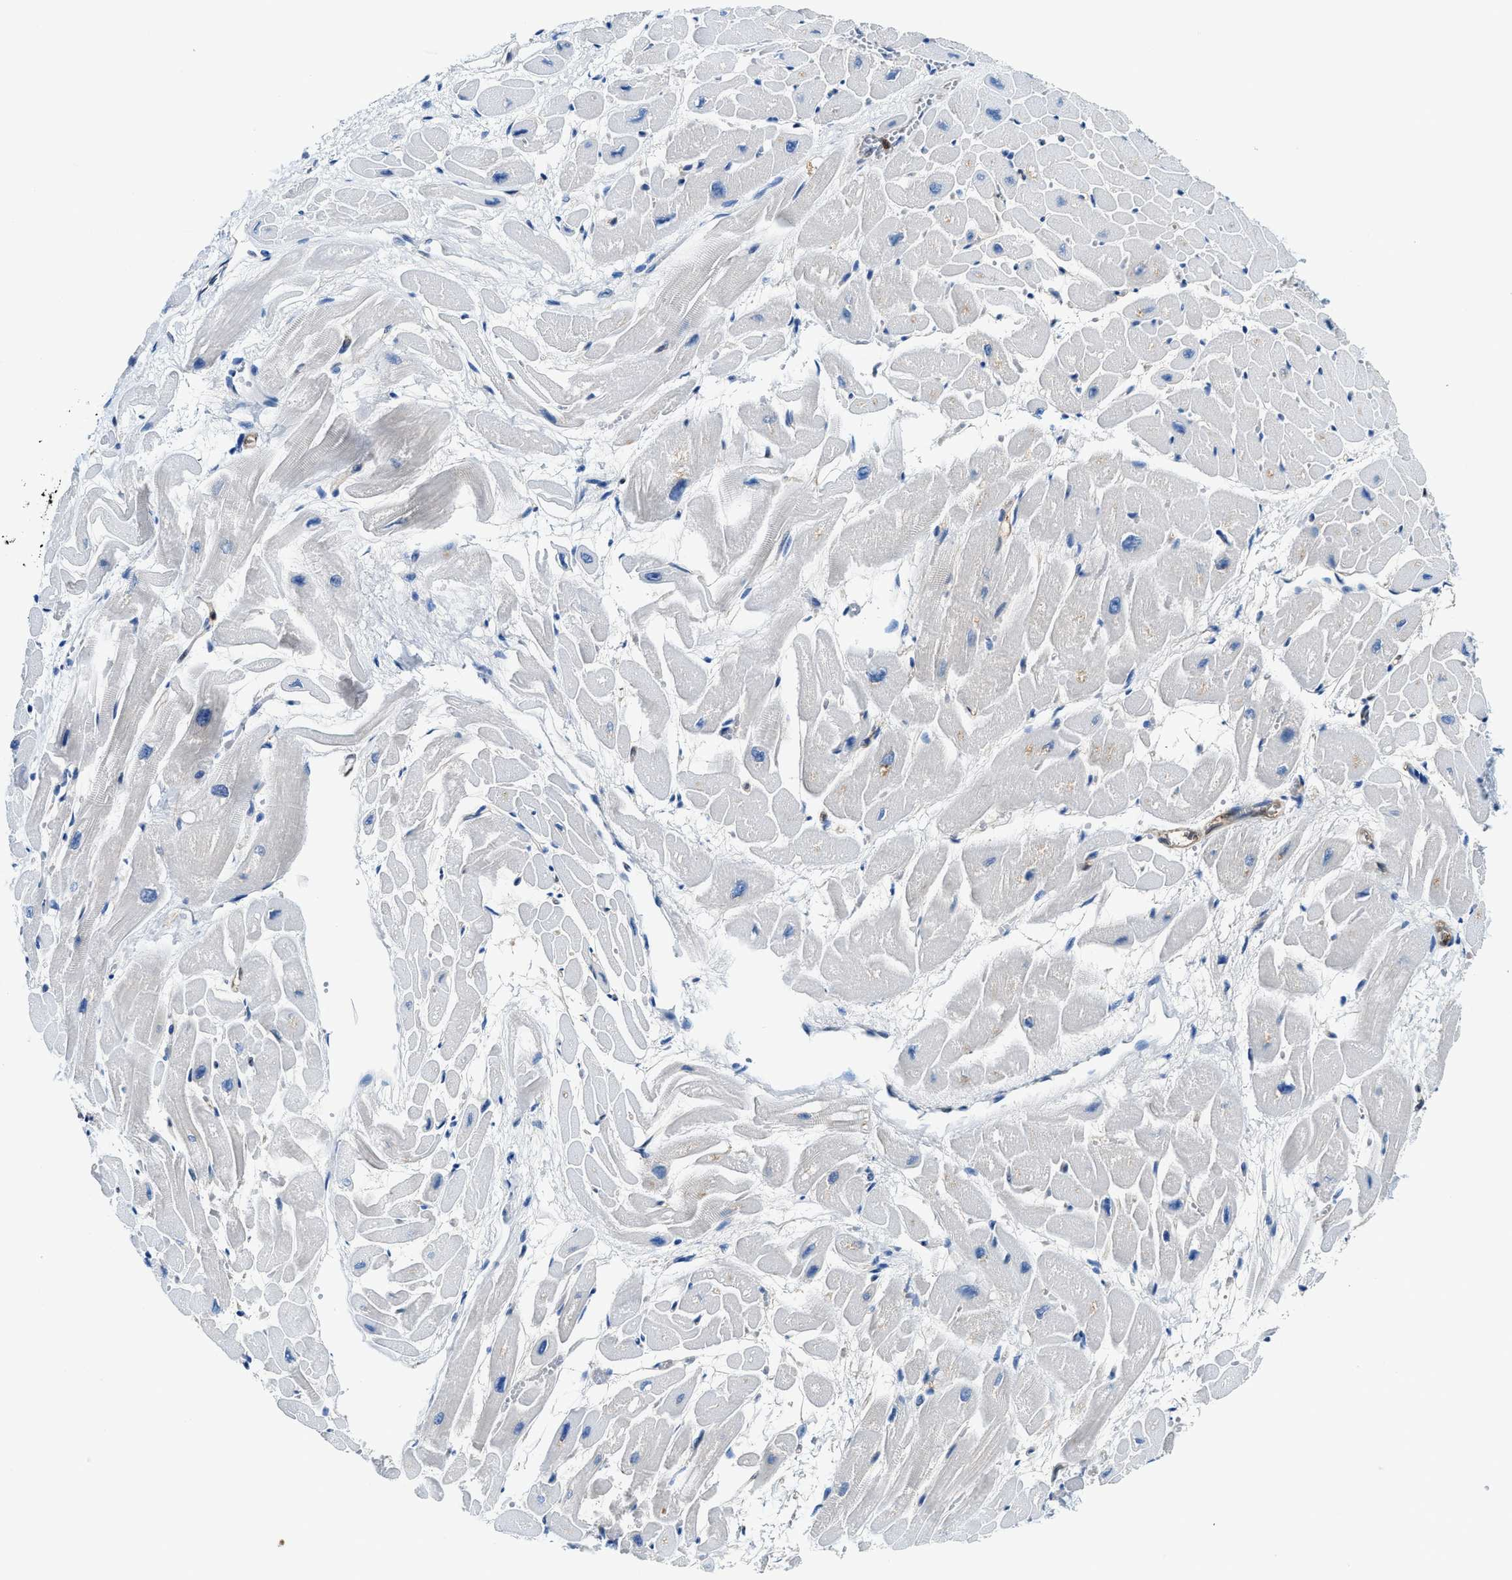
{"staining": {"intensity": "moderate", "quantity": "<25%", "location": "cytoplasmic/membranous"}, "tissue": "heart muscle", "cell_type": "Cardiomyocytes", "image_type": "normal", "snomed": [{"axis": "morphology", "description": "Normal tissue, NOS"}, {"axis": "topography", "description": "Heart"}], "caption": "Immunohistochemical staining of benign heart muscle reveals <25% levels of moderate cytoplasmic/membranous protein positivity in approximately <25% of cardiomyocytes.", "gene": "LTA4H", "patient": {"sex": "male", "age": 45}}